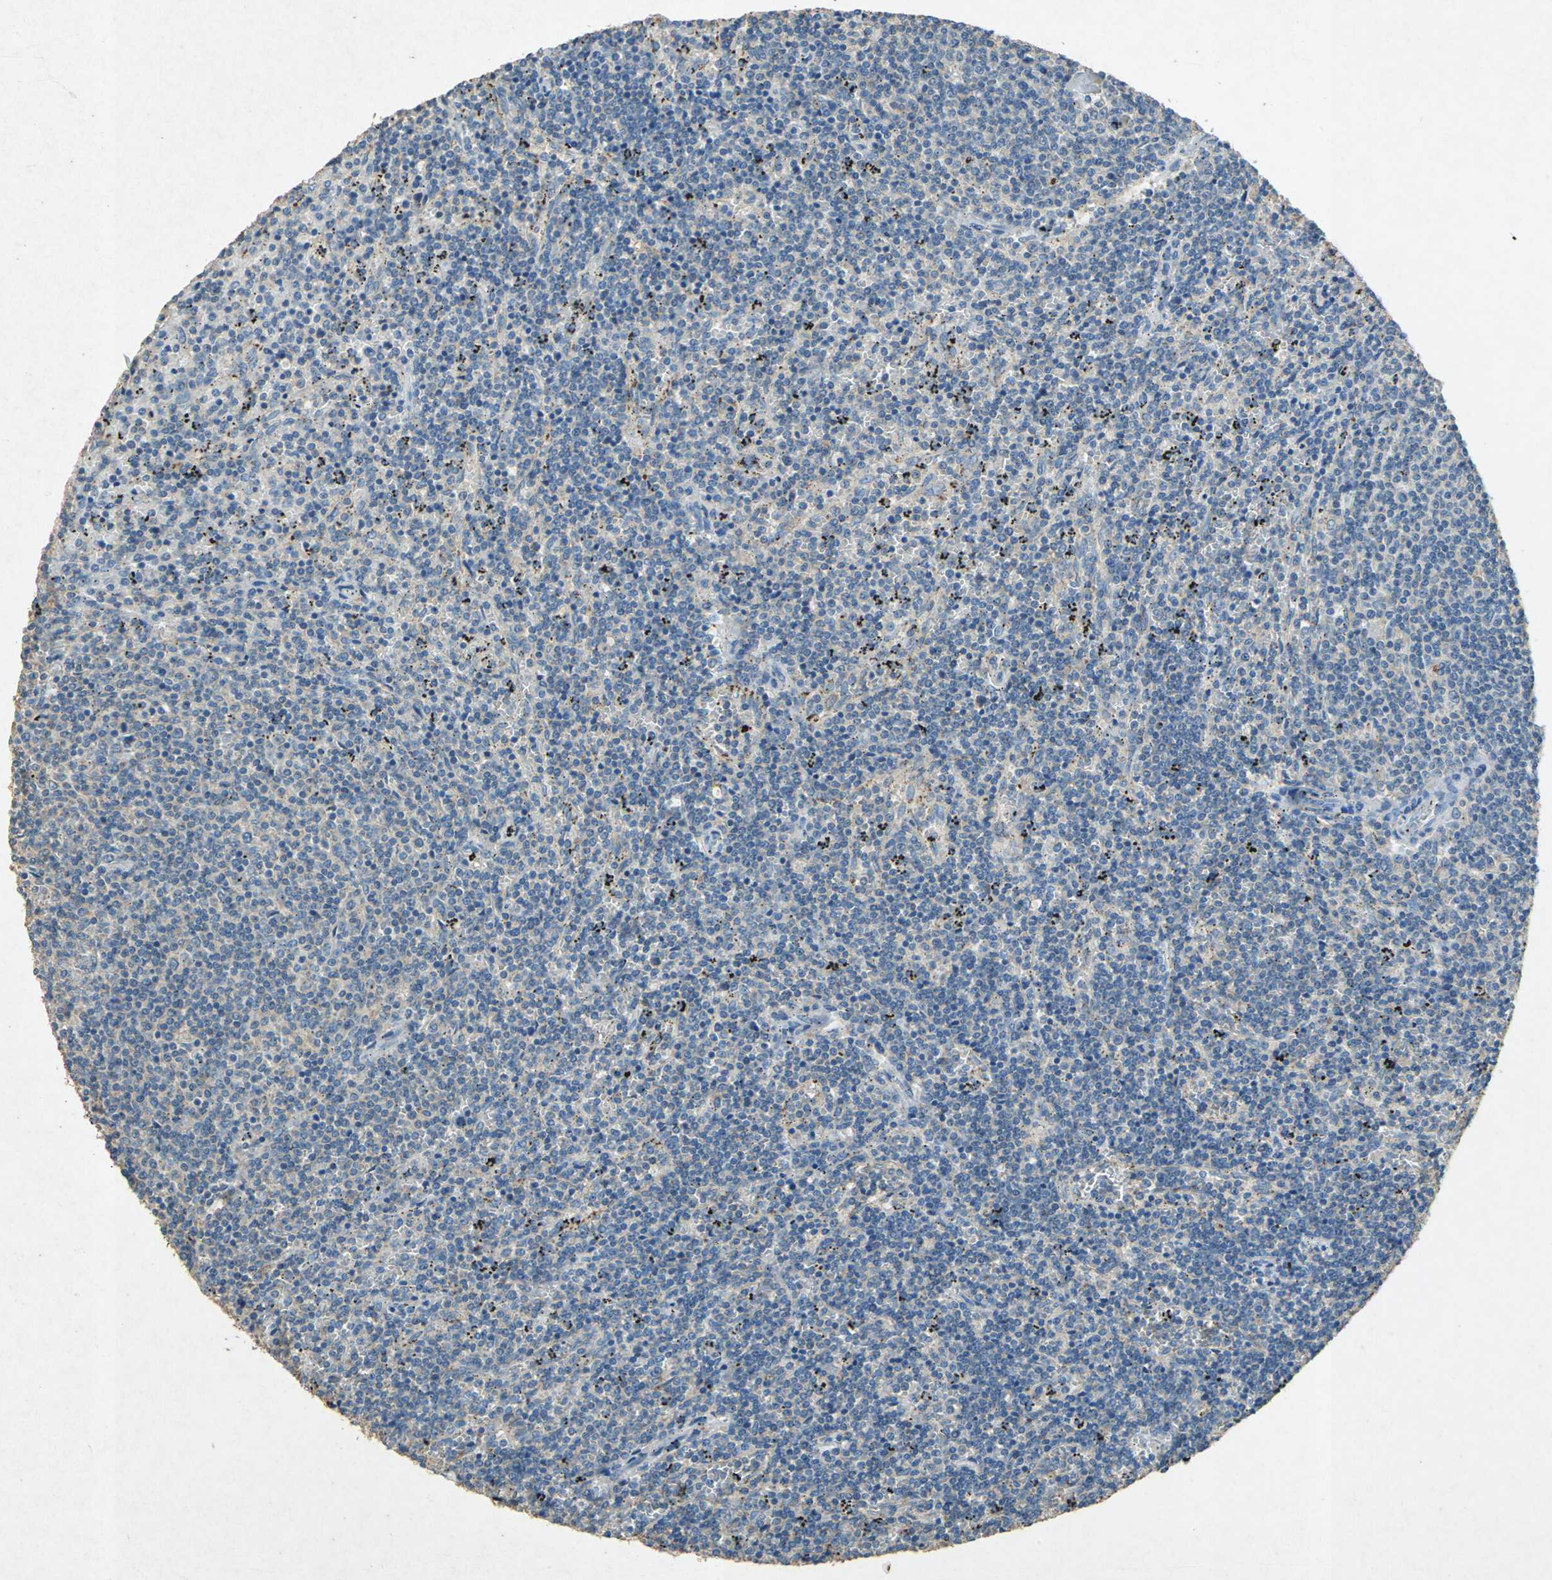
{"staining": {"intensity": "weak", "quantity": "25%-75%", "location": "cytoplasmic/membranous"}, "tissue": "lymphoma", "cell_type": "Tumor cells", "image_type": "cancer", "snomed": [{"axis": "morphology", "description": "Malignant lymphoma, non-Hodgkin's type, Low grade"}, {"axis": "topography", "description": "Spleen"}], "caption": "Protein analysis of lymphoma tissue shows weak cytoplasmic/membranous staining in about 25%-75% of tumor cells. Ihc stains the protein of interest in brown and the nuclei are stained blue.", "gene": "ADAMTS5", "patient": {"sex": "female", "age": 50}}